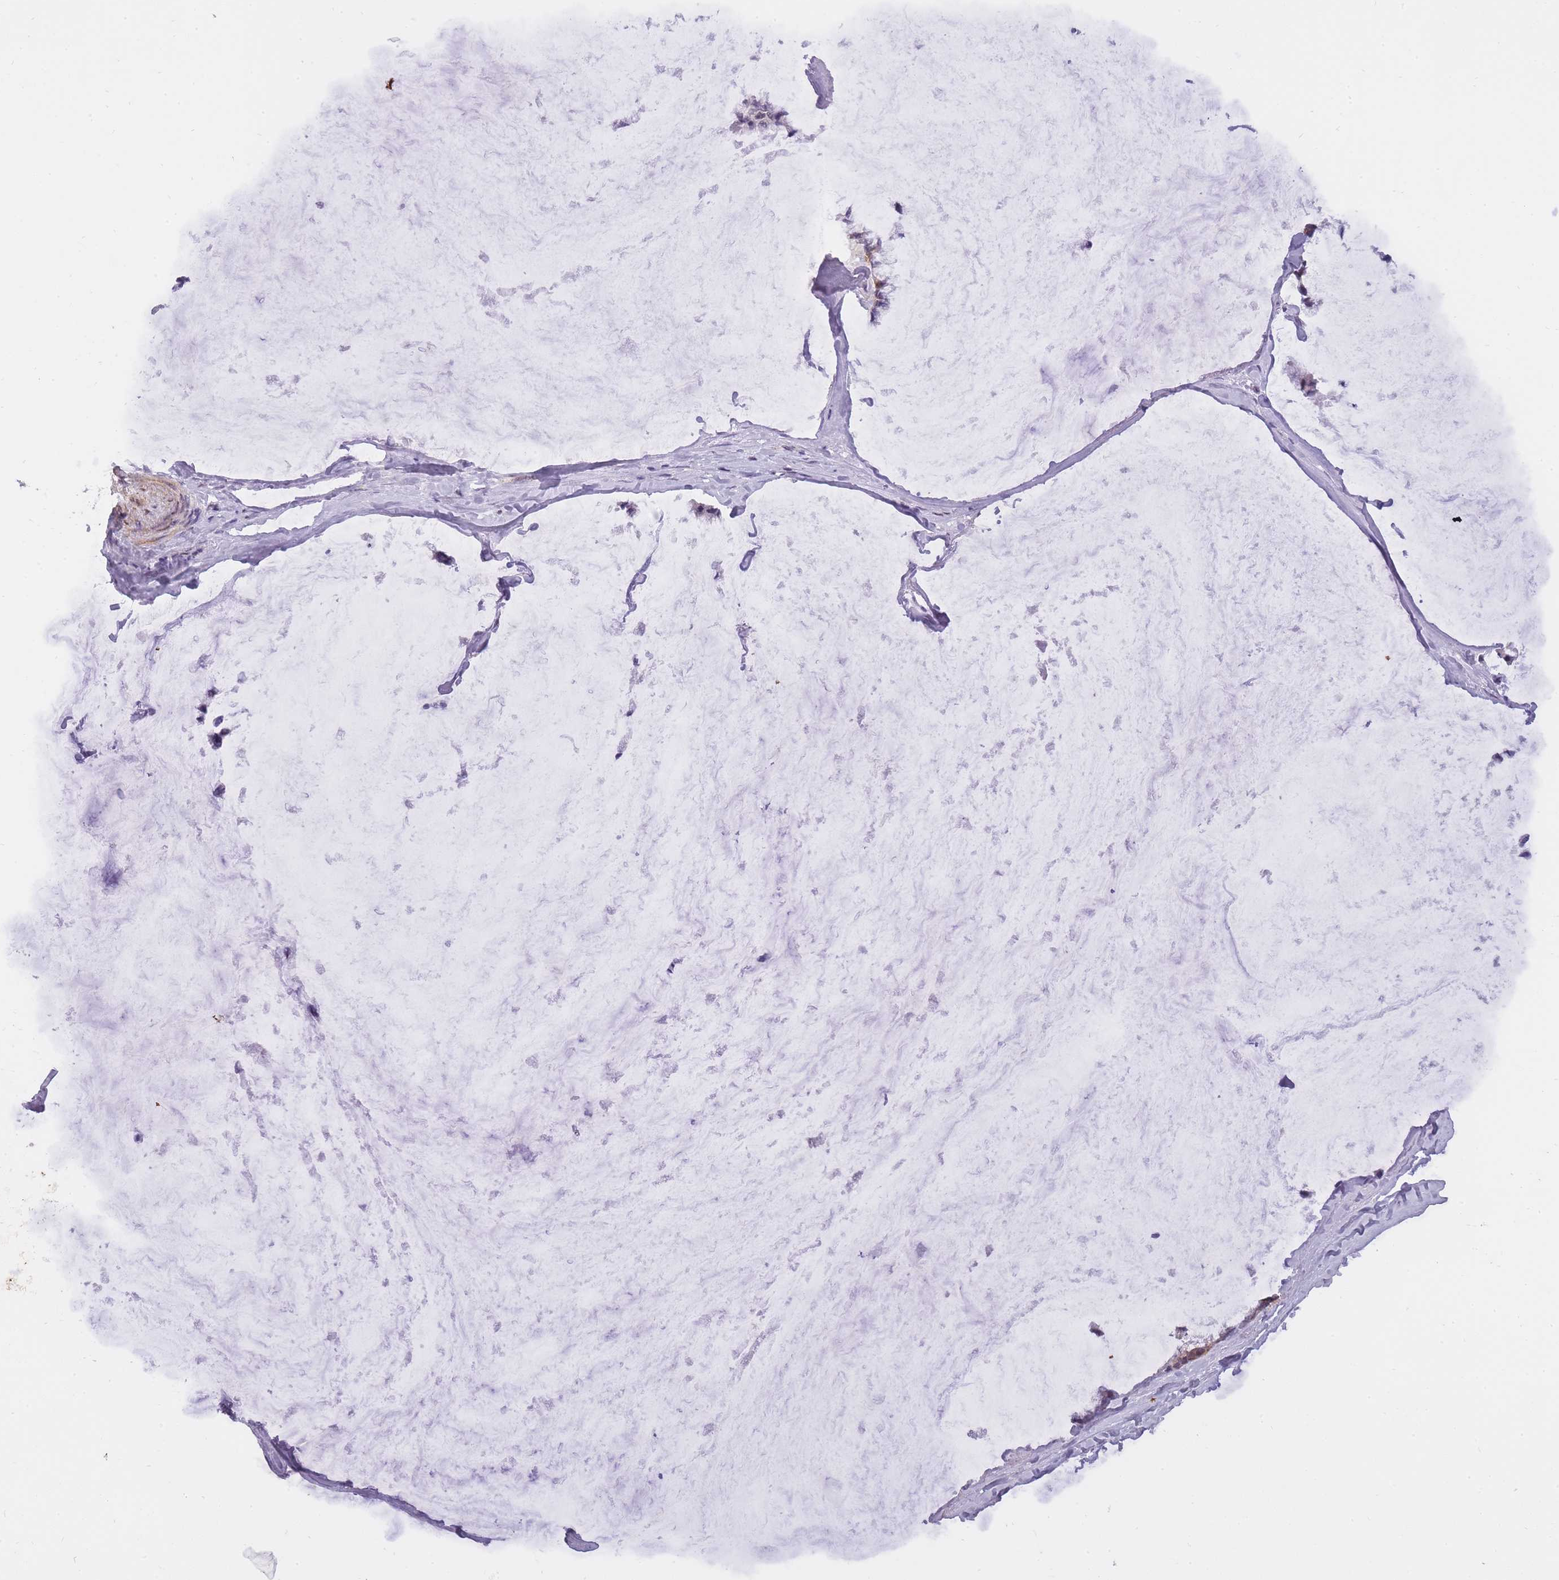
{"staining": {"intensity": "weak", "quantity": "25%-75%", "location": "cytoplasmic/membranous,nuclear"}, "tissue": "ovarian cancer", "cell_type": "Tumor cells", "image_type": "cancer", "snomed": [{"axis": "morphology", "description": "Cystadenocarcinoma, mucinous, NOS"}, {"axis": "topography", "description": "Ovary"}], "caption": "Tumor cells reveal low levels of weak cytoplasmic/membranous and nuclear expression in about 25%-75% of cells in ovarian mucinous cystadenocarcinoma.", "gene": "TIGD1", "patient": {"sex": "female", "age": 39}}